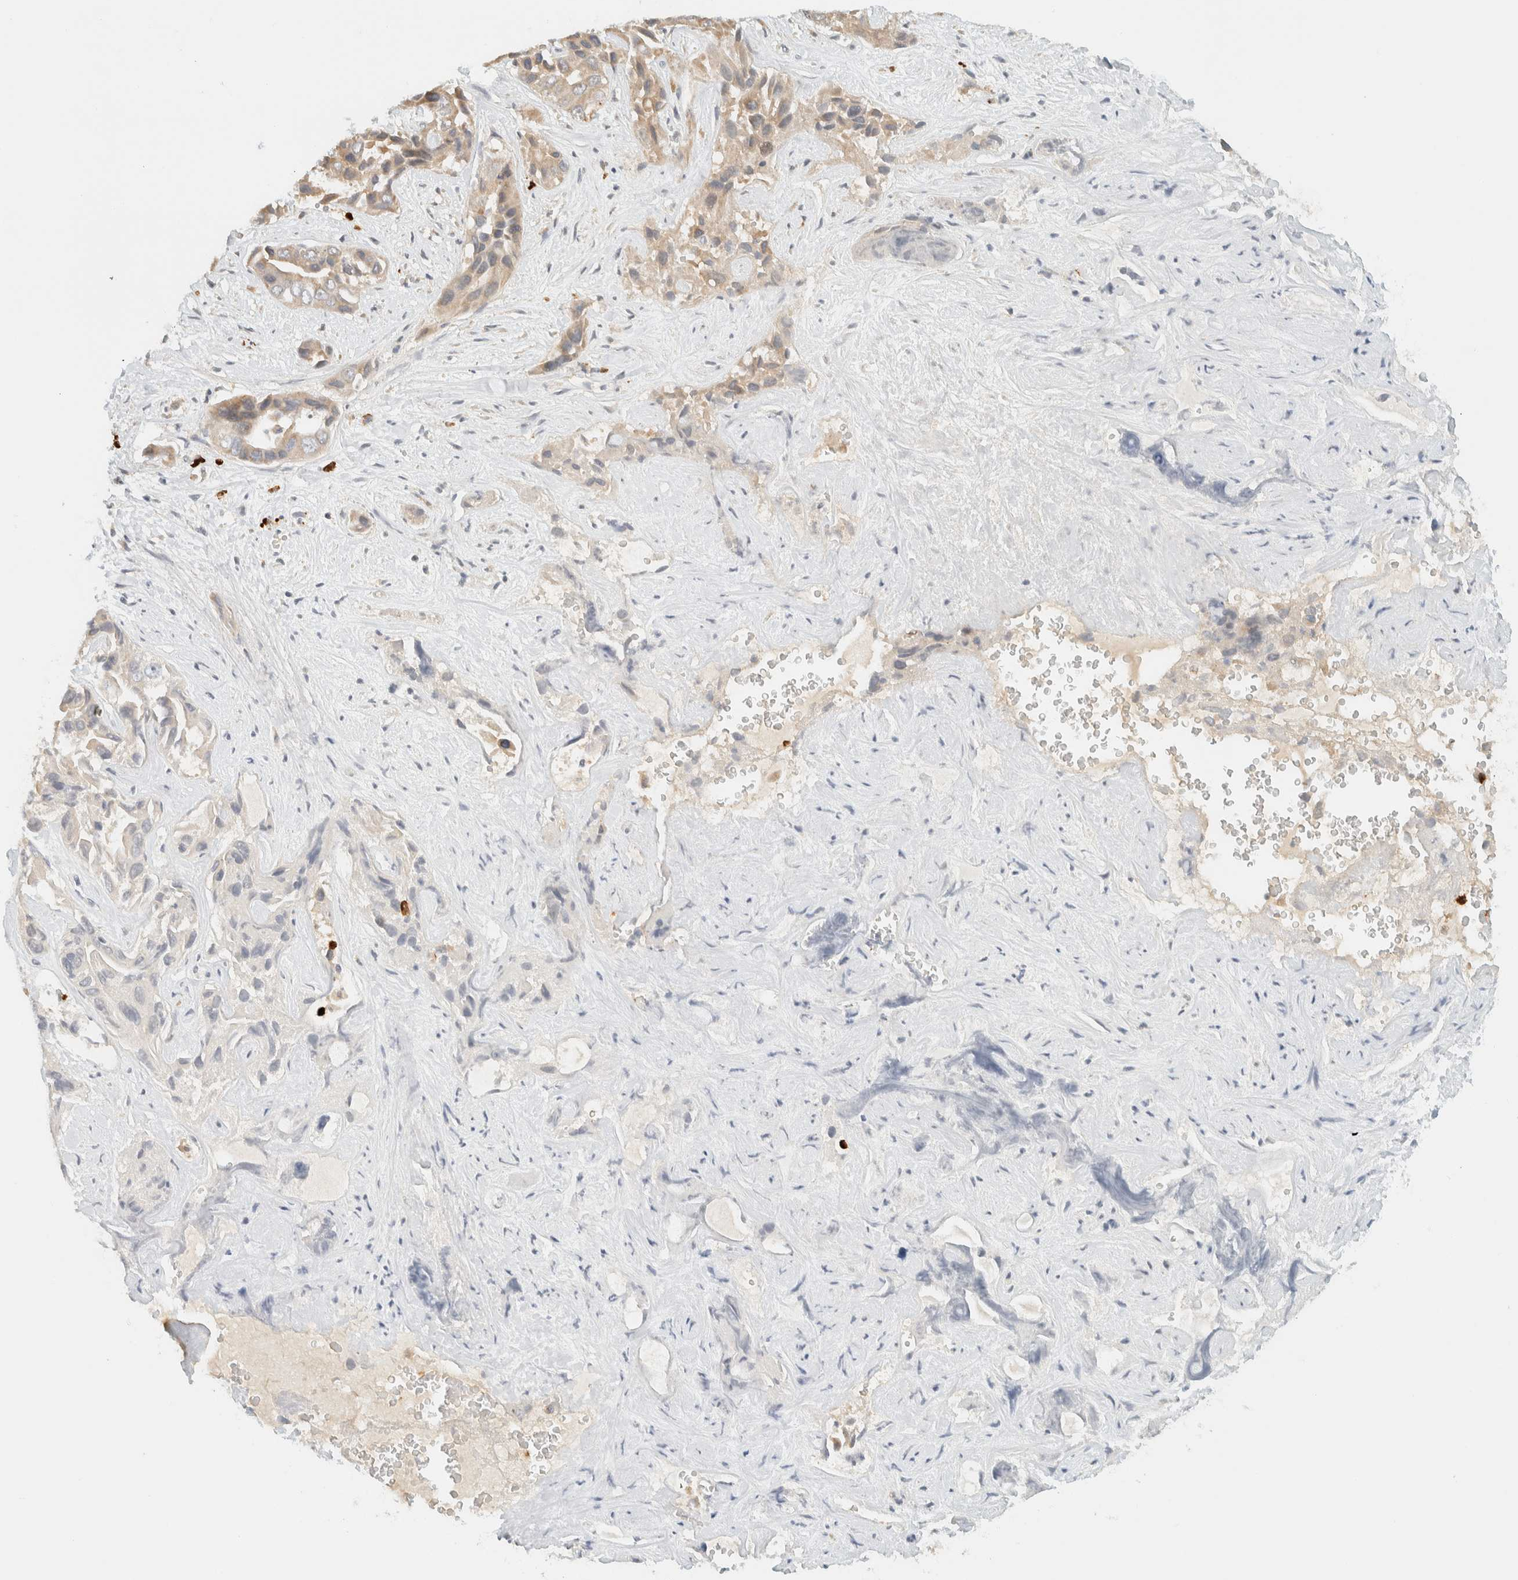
{"staining": {"intensity": "weak", "quantity": ">75%", "location": "cytoplasmic/membranous"}, "tissue": "liver cancer", "cell_type": "Tumor cells", "image_type": "cancer", "snomed": [{"axis": "morphology", "description": "Cholangiocarcinoma"}, {"axis": "topography", "description": "Liver"}], "caption": "There is low levels of weak cytoplasmic/membranous expression in tumor cells of cholangiocarcinoma (liver), as demonstrated by immunohistochemical staining (brown color).", "gene": "CCDC171", "patient": {"sex": "female", "age": 52}}